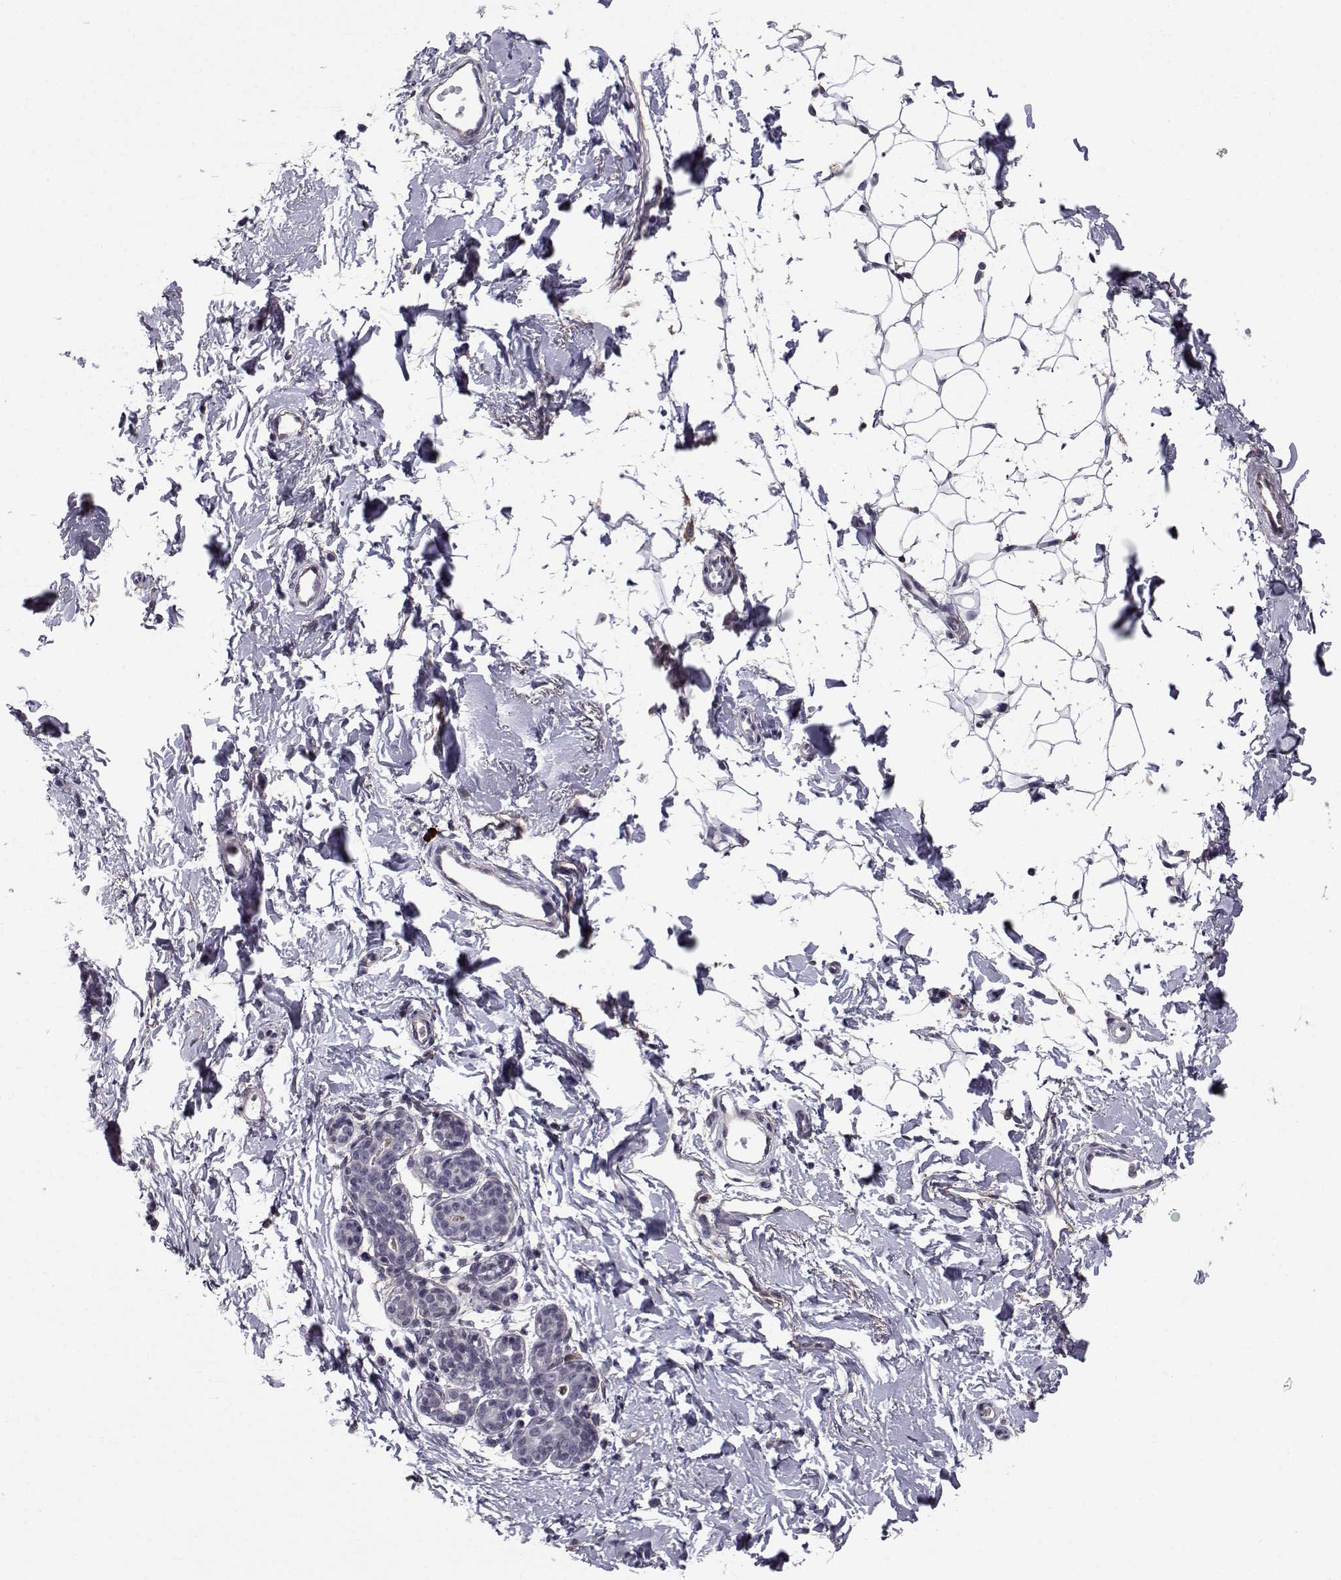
{"staining": {"intensity": "negative", "quantity": "none", "location": "none"}, "tissue": "breast", "cell_type": "Adipocytes", "image_type": "normal", "snomed": [{"axis": "morphology", "description": "Normal tissue, NOS"}, {"axis": "topography", "description": "Breast"}], "caption": "DAB (3,3'-diaminobenzidine) immunohistochemical staining of benign breast shows no significant expression in adipocytes.", "gene": "RBM24", "patient": {"sex": "female", "age": 37}}